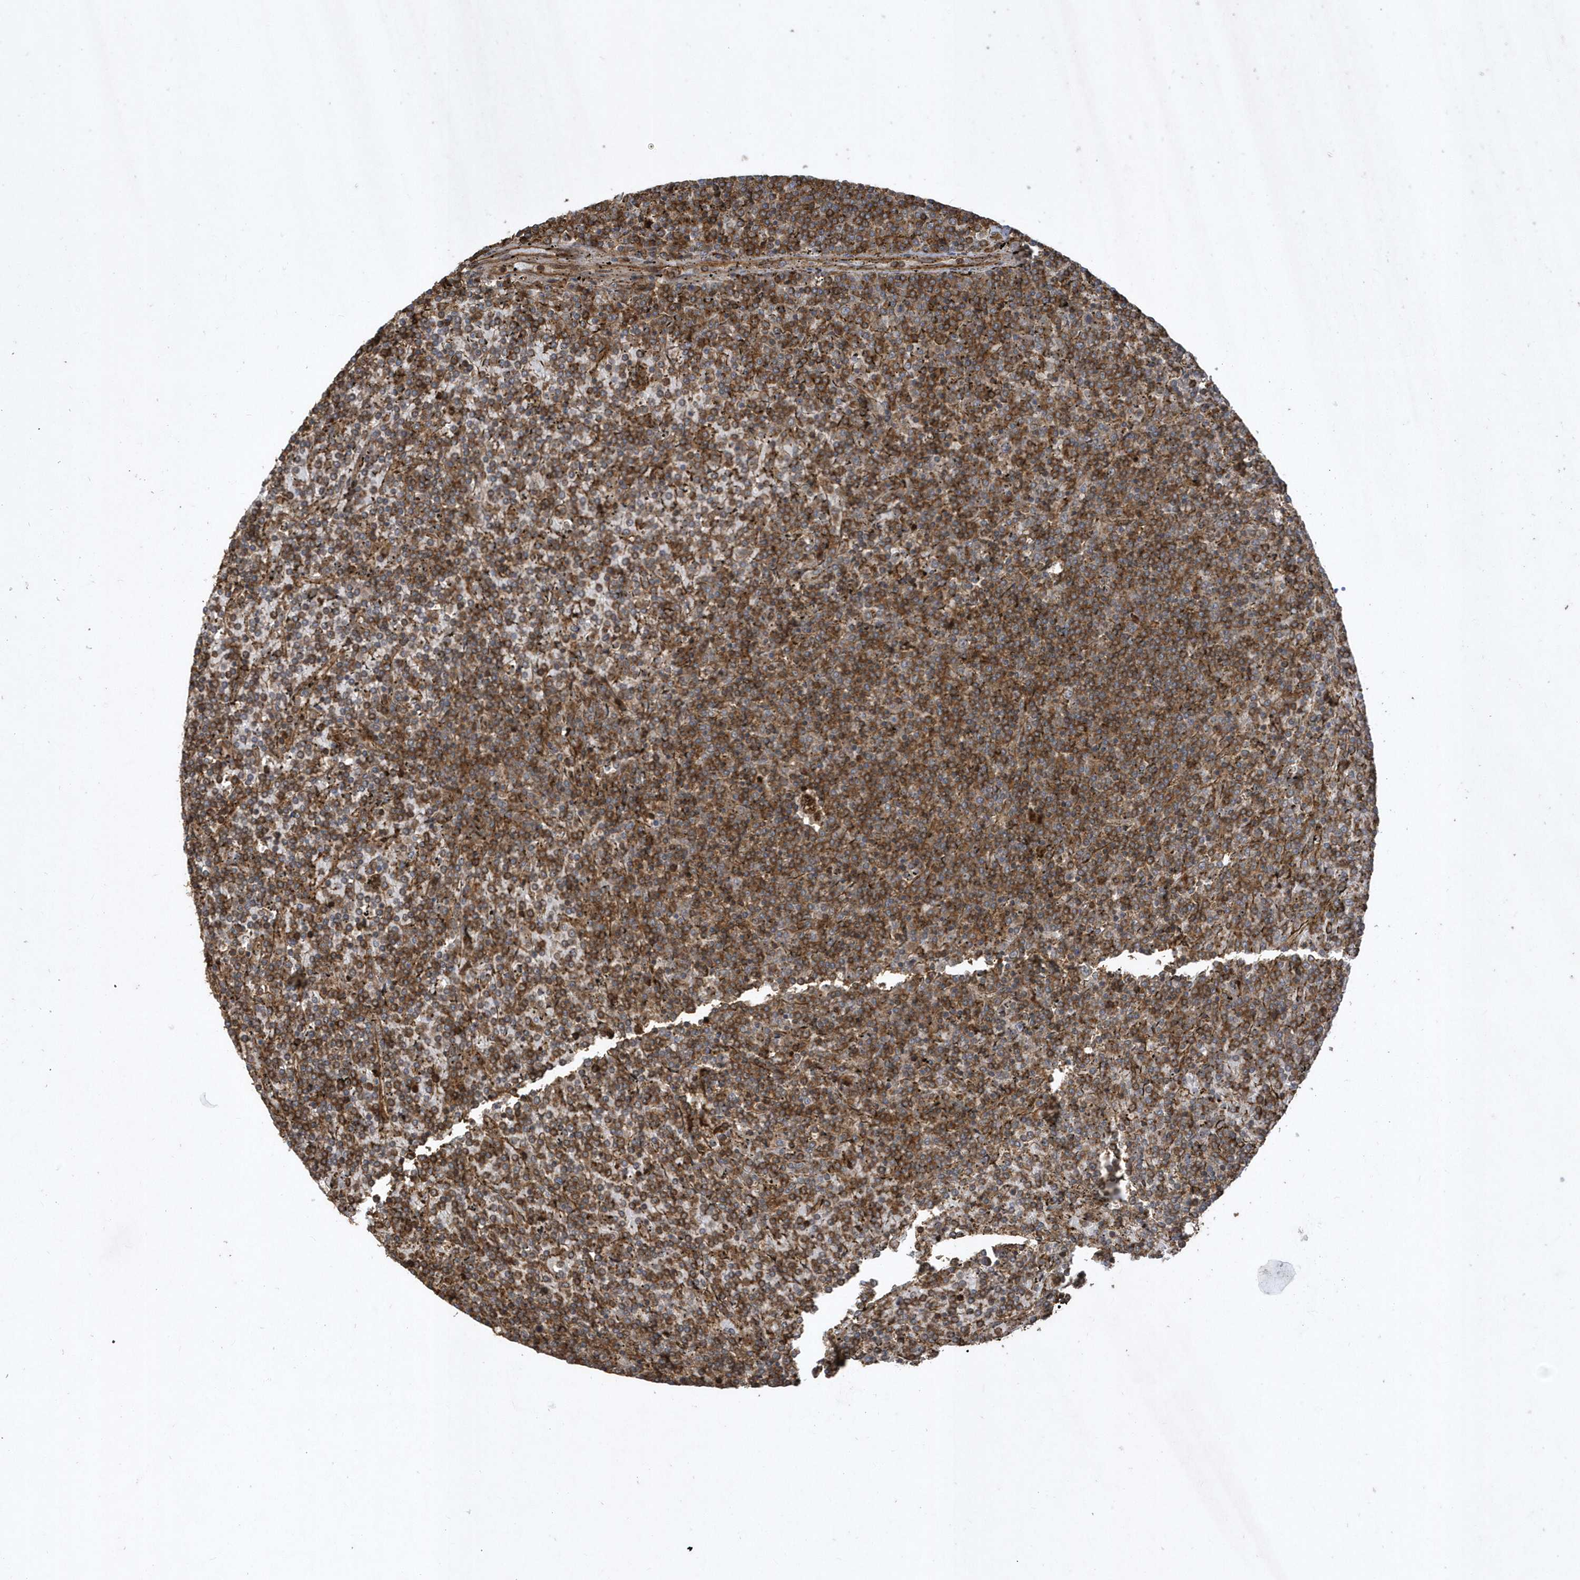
{"staining": {"intensity": "moderate", "quantity": "25%-75%", "location": "cytoplasmic/membranous"}, "tissue": "lymphoma", "cell_type": "Tumor cells", "image_type": "cancer", "snomed": [{"axis": "morphology", "description": "Malignant lymphoma, non-Hodgkin's type, Low grade"}, {"axis": "topography", "description": "Spleen"}], "caption": "Tumor cells reveal moderate cytoplasmic/membranous positivity in approximately 25%-75% of cells in lymphoma.", "gene": "SENP8", "patient": {"sex": "female", "age": 19}}